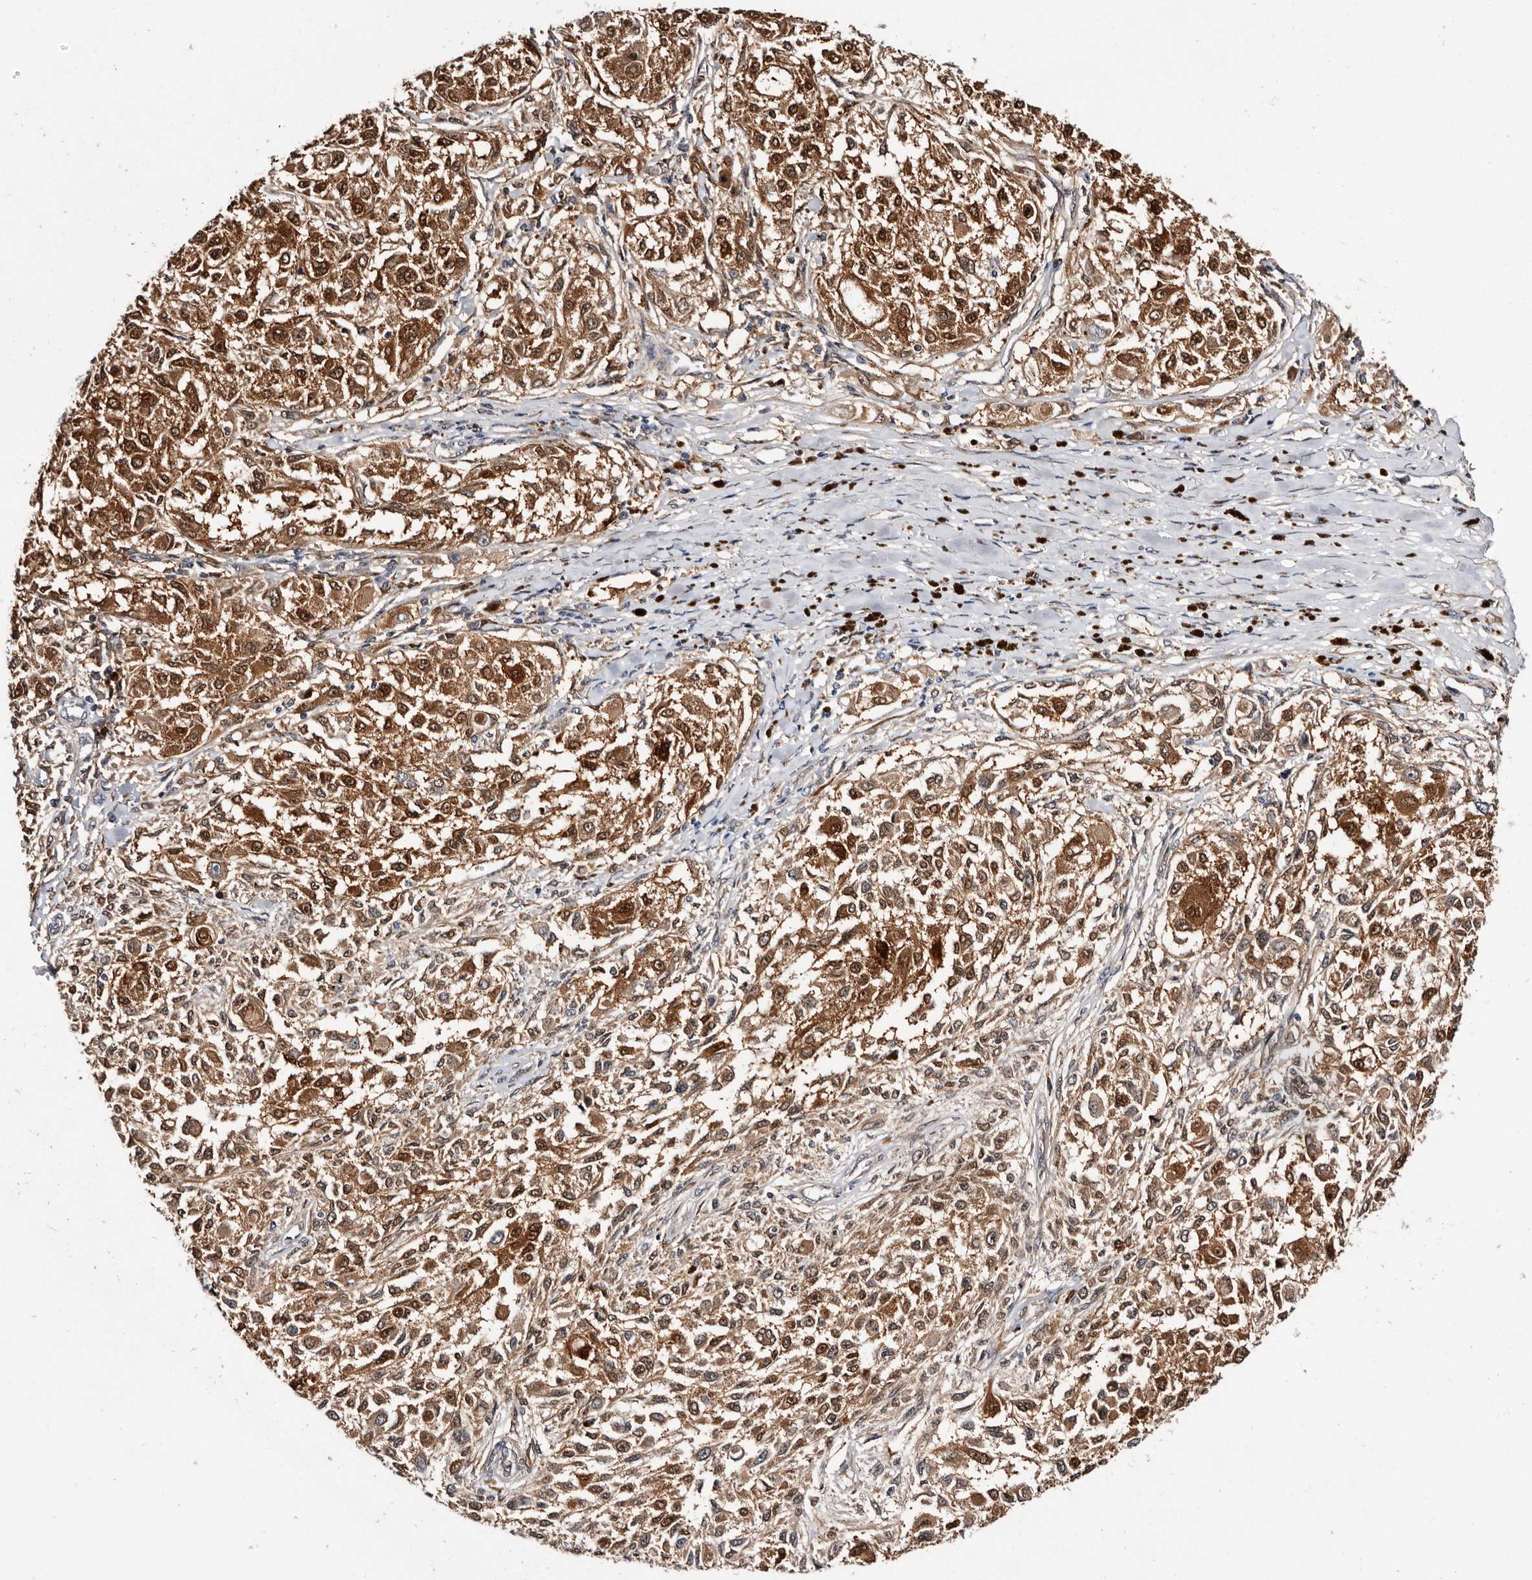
{"staining": {"intensity": "moderate", "quantity": "25%-75%", "location": "cytoplasmic/membranous,nuclear"}, "tissue": "melanoma", "cell_type": "Tumor cells", "image_type": "cancer", "snomed": [{"axis": "morphology", "description": "Necrosis, NOS"}, {"axis": "morphology", "description": "Malignant melanoma, NOS"}, {"axis": "topography", "description": "Skin"}], "caption": "A brown stain shows moderate cytoplasmic/membranous and nuclear expression of a protein in human malignant melanoma tumor cells.", "gene": "TP53I3", "patient": {"sex": "female", "age": 87}}